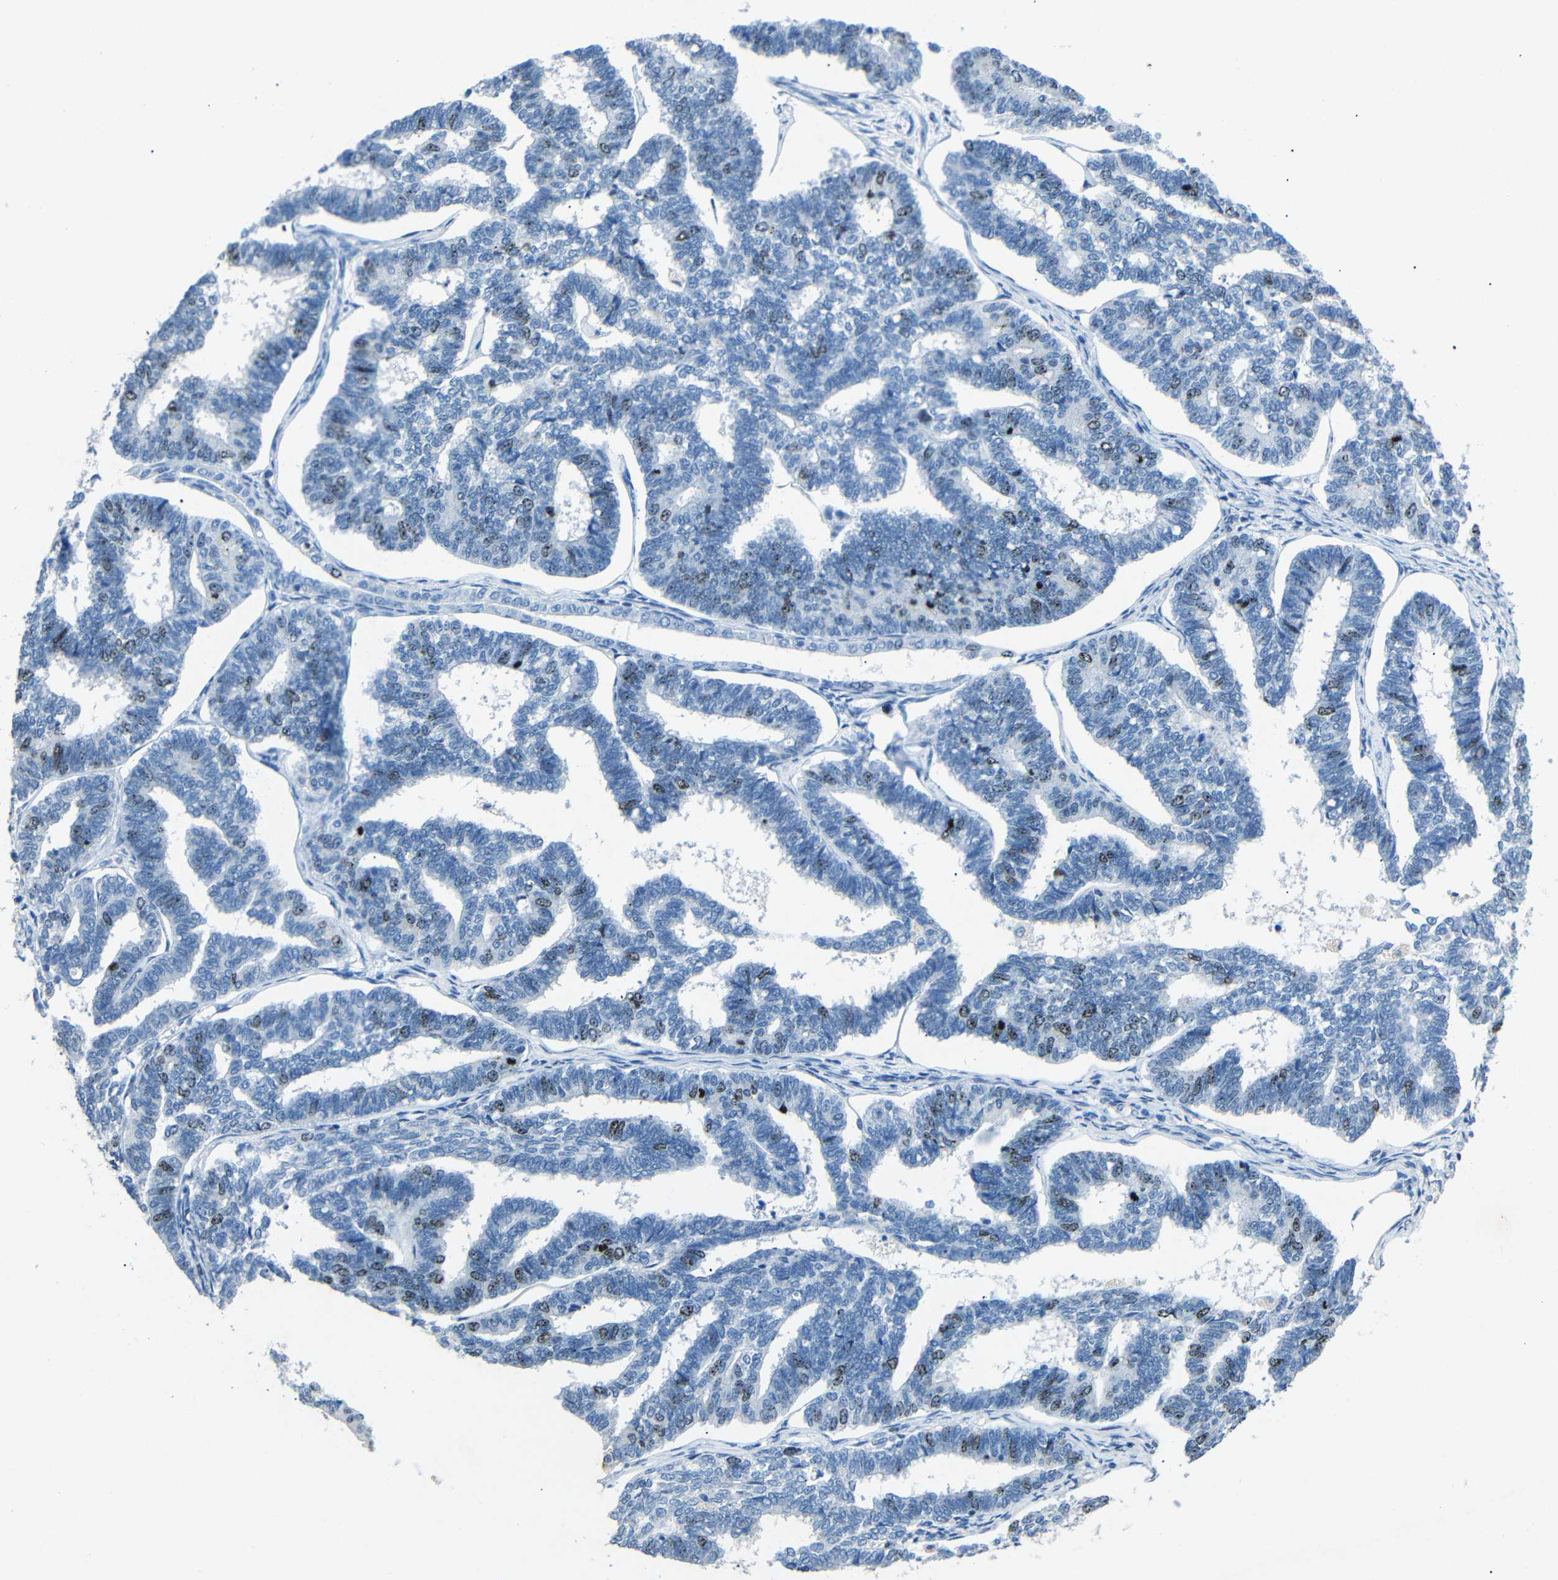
{"staining": {"intensity": "moderate", "quantity": "<25%", "location": "nuclear"}, "tissue": "endometrial cancer", "cell_type": "Tumor cells", "image_type": "cancer", "snomed": [{"axis": "morphology", "description": "Adenocarcinoma, NOS"}, {"axis": "topography", "description": "Endometrium"}], "caption": "An immunohistochemistry photomicrograph of tumor tissue is shown. Protein staining in brown labels moderate nuclear positivity in endometrial adenocarcinoma within tumor cells. (DAB (3,3'-diaminobenzidine) = brown stain, brightfield microscopy at high magnification).", "gene": "INCENP", "patient": {"sex": "female", "age": 70}}